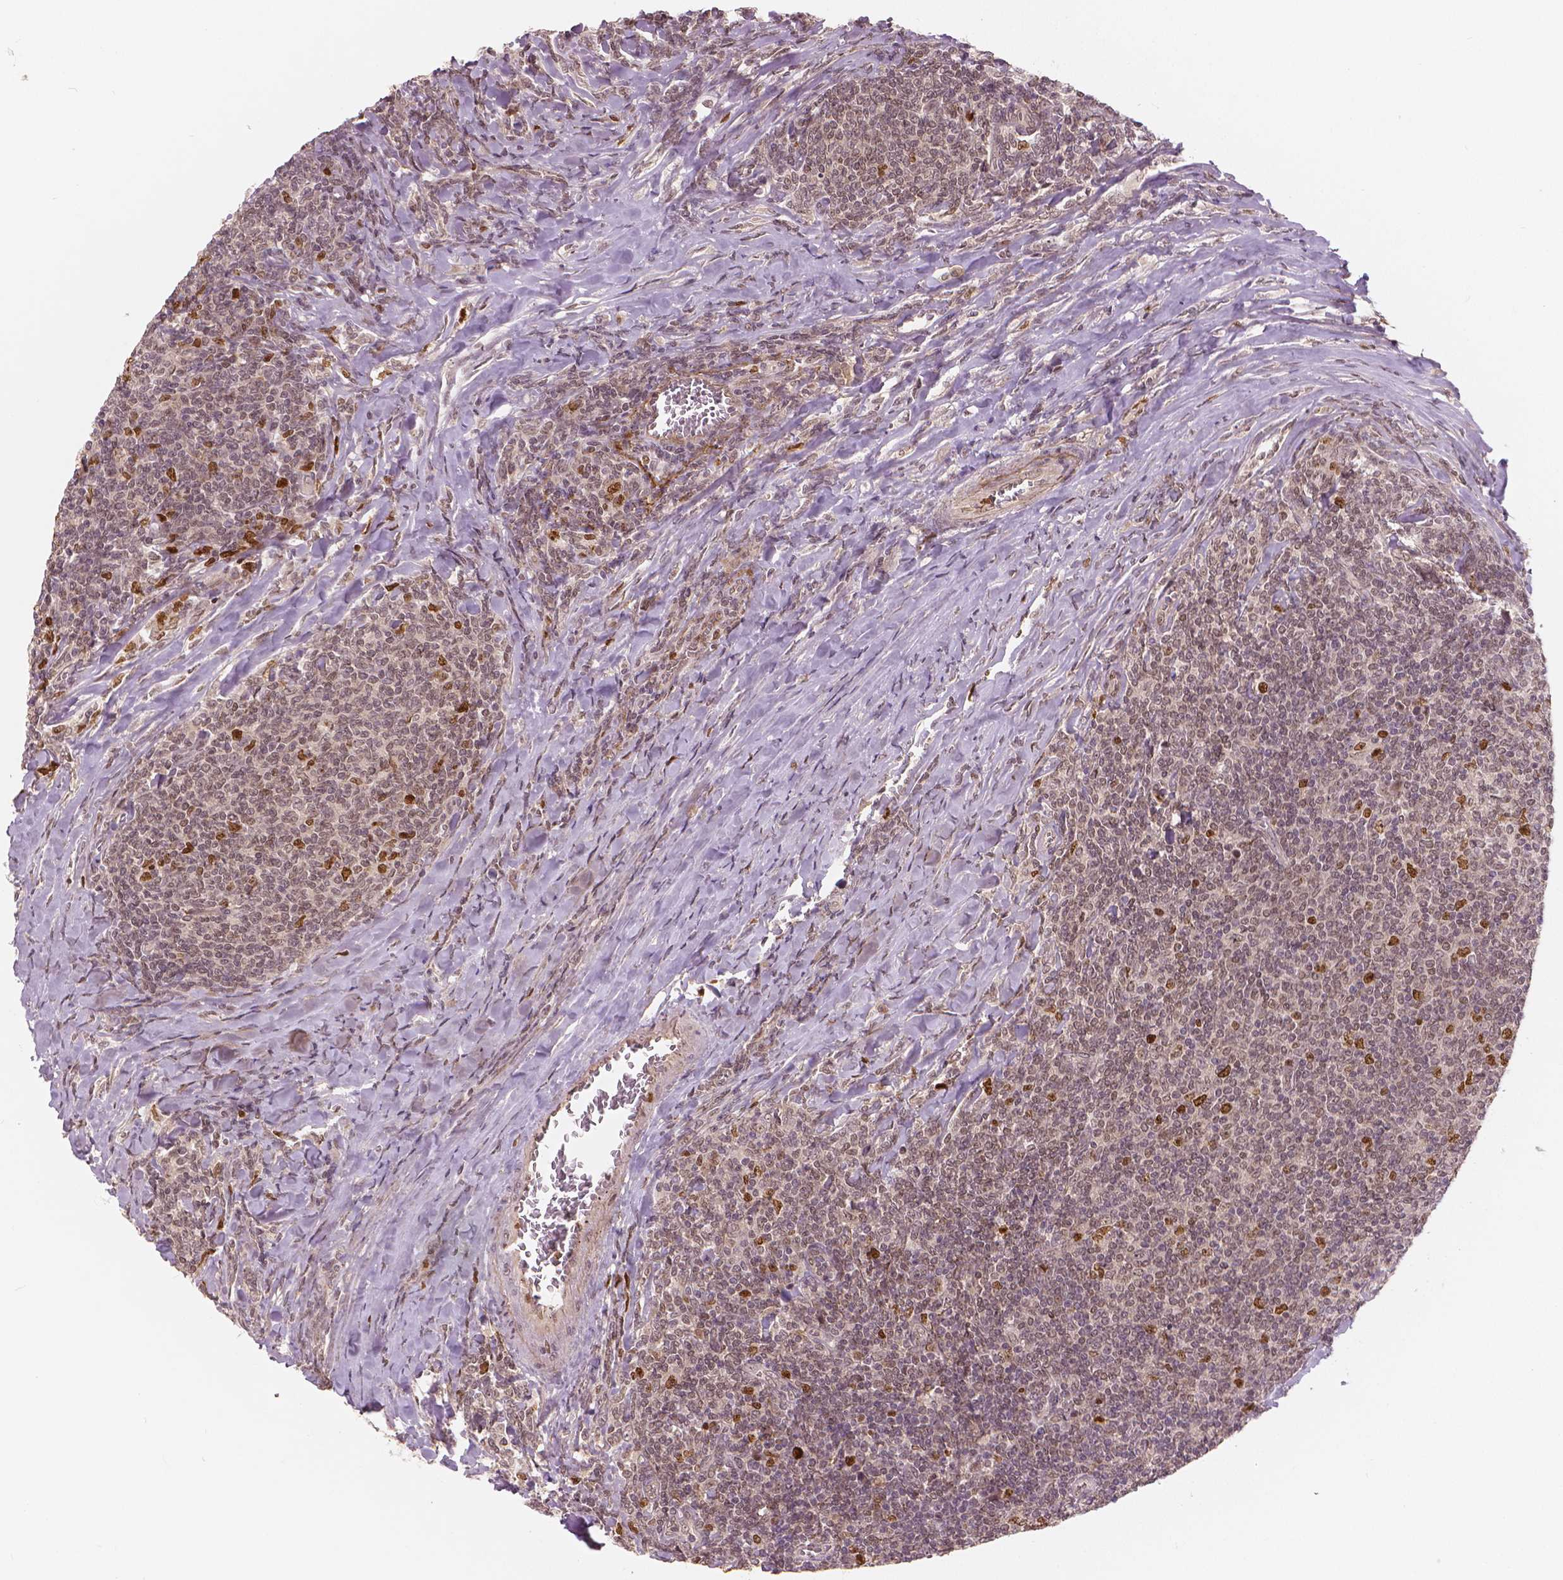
{"staining": {"intensity": "moderate", "quantity": "<25%", "location": "nuclear"}, "tissue": "lymphoma", "cell_type": "Tumor cells", "image_type": "cancer", "snomed": [{"axis": "morphology", "description": "Malignant lymphoma, non-Hodgkin's type, Low grade"}, {"axis": "topography", "description": "Lymph node"}], "caption": "Immunohistochemistry micrograph of neoplastic tissue: human low-grade malignant lymphoma, non-Hodgkin's type stained using immunohistochemistry displays low levels of moderate protein expression localized specifically in the nuclear of tumor cells, appearing as a nuclear brown color.", "gene": "NSD2", "patient": {"sex": "male", "age": 52}}